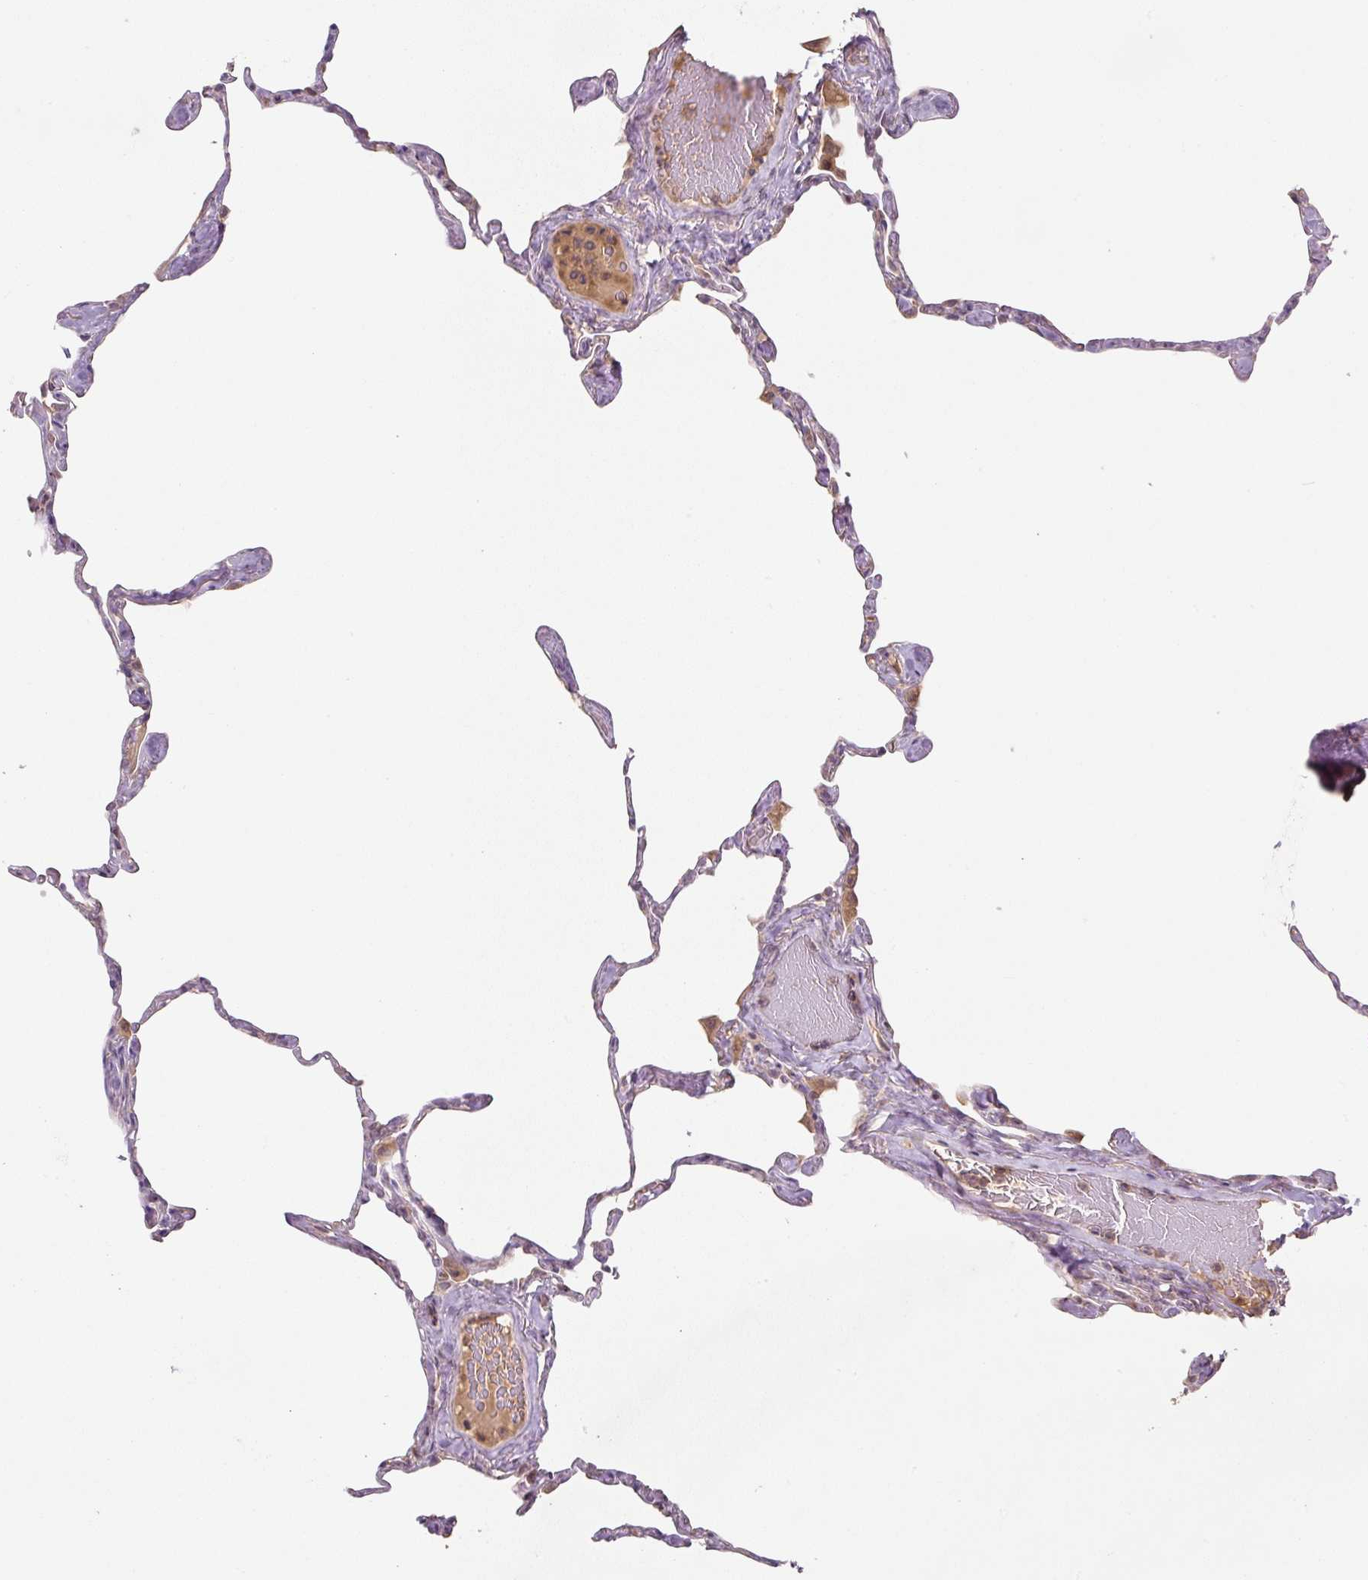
{"staining": {"intensity": "moderate", "quantity": "<25%", "location": "cytoplasmic/membranous"}, "tissue": "lung", "cell_type": "Alveolar cells", "image_type": "normal", "snomed": [{"axis": "morphology", "description": "Normal tissue, NOS"}, {"axis": "topography", "description": "Lung"}], "caption": "DAB immunohistochemical staining of unremarkable lung displays moderate cytoplasmic/membranous protein expression in approximately <25% of alveolar cells. The staining was performed using DAB (3,3'-diaminobenzidine) to visualize the protein expression in brown, while the nuclei were stained in blue with hematoxylin (Magnification: 20x).", "gene": "C2orf73", "patient": {"sex": "male", "age": 65}}